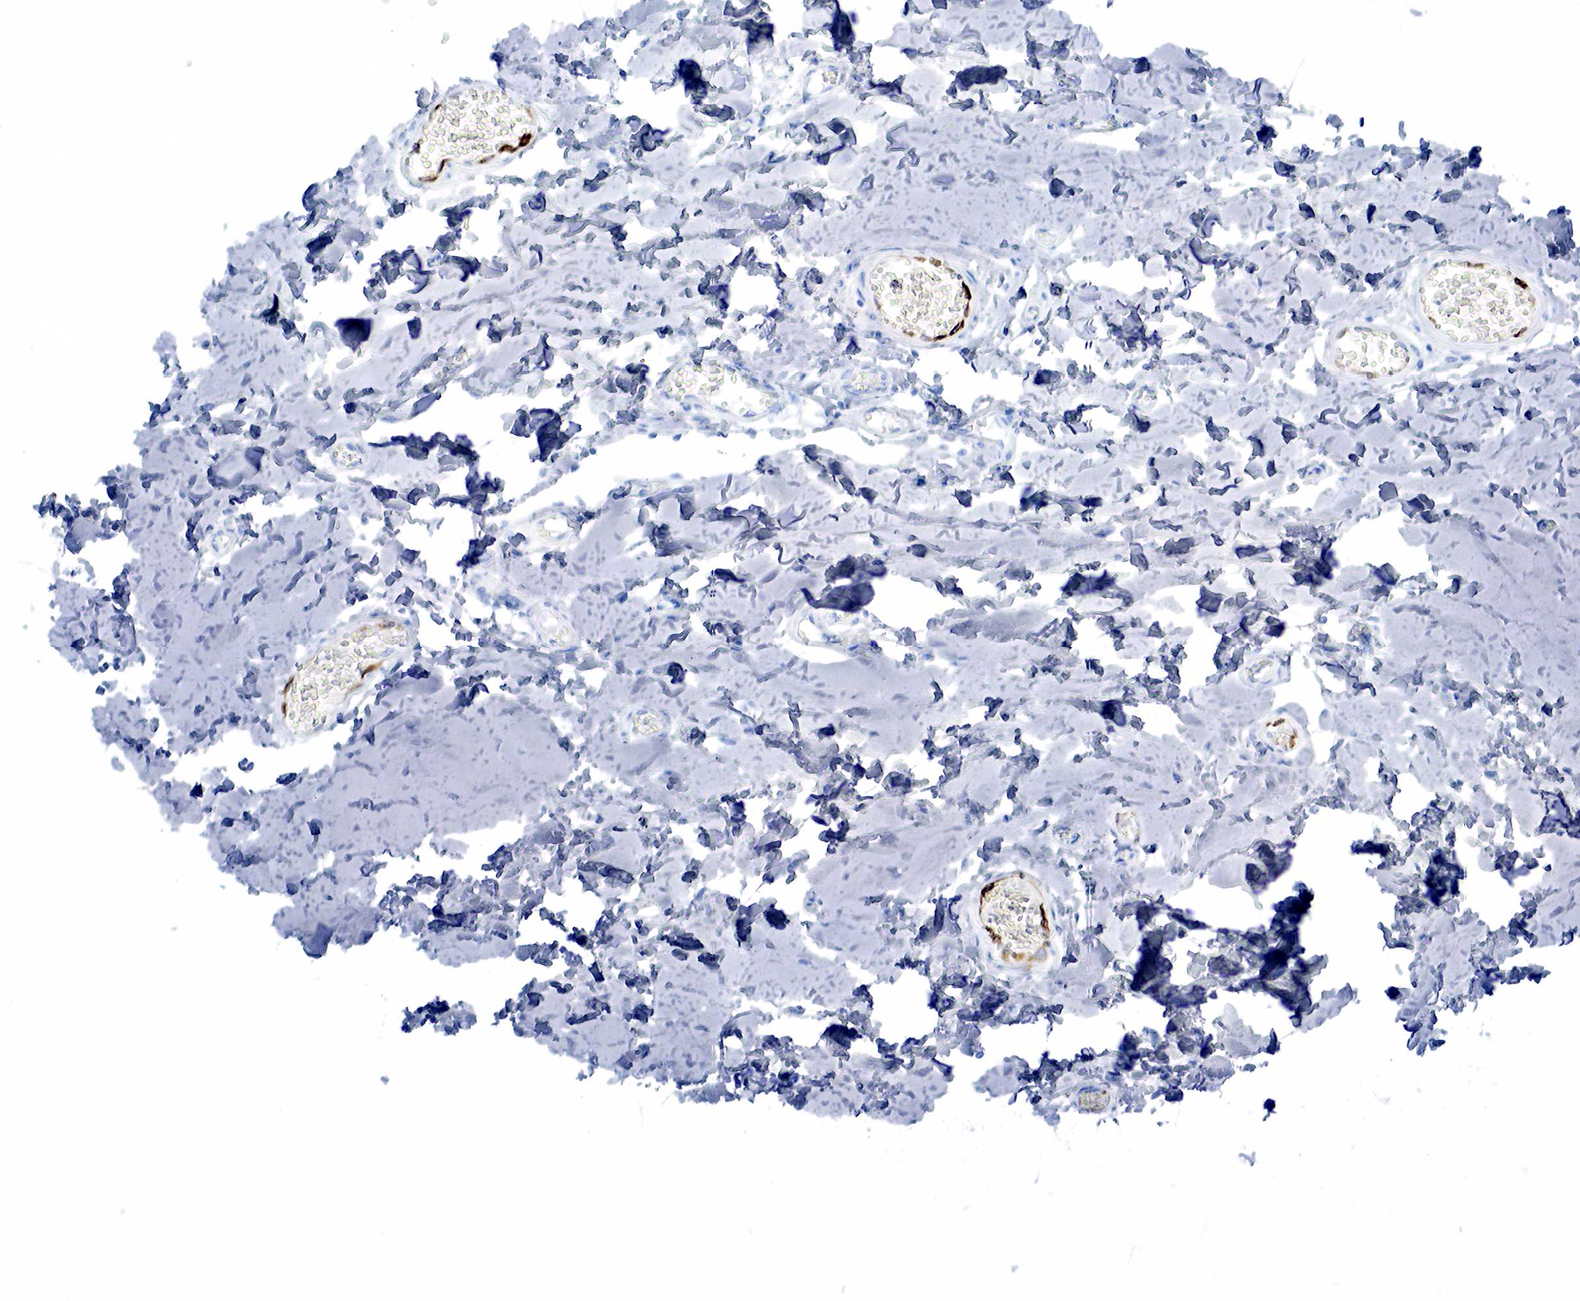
{"staining": {"intensity": "negative", "quantity": "none", "location": "none"}, "tissue": "adipose tissue", "cell_type": "Adipocytes", "image_type": "normal", "snomed": [{"axis": "morphology", "description": "Normal tissue, NOS"}, {"axis": "morphology", "description": "Sarcoma, NOS"}, {"axis": "topography", "description": "Skin"}, {"axis": "topography", "description": "Soft tissue"}], "caption": "A high-resolution histopathology image shows immunohistochemistry staining of unremarkable adipose tissue, which displays no significant staining in adipocytes. Brightfield microscopy of IHC stained with DAB (3,3'-diaminobenzidine) (brown) and hematoxylin (blue), captured at high magnification.", "gene": "KRT7", "patient": {"sex": "female", "age": 51}}